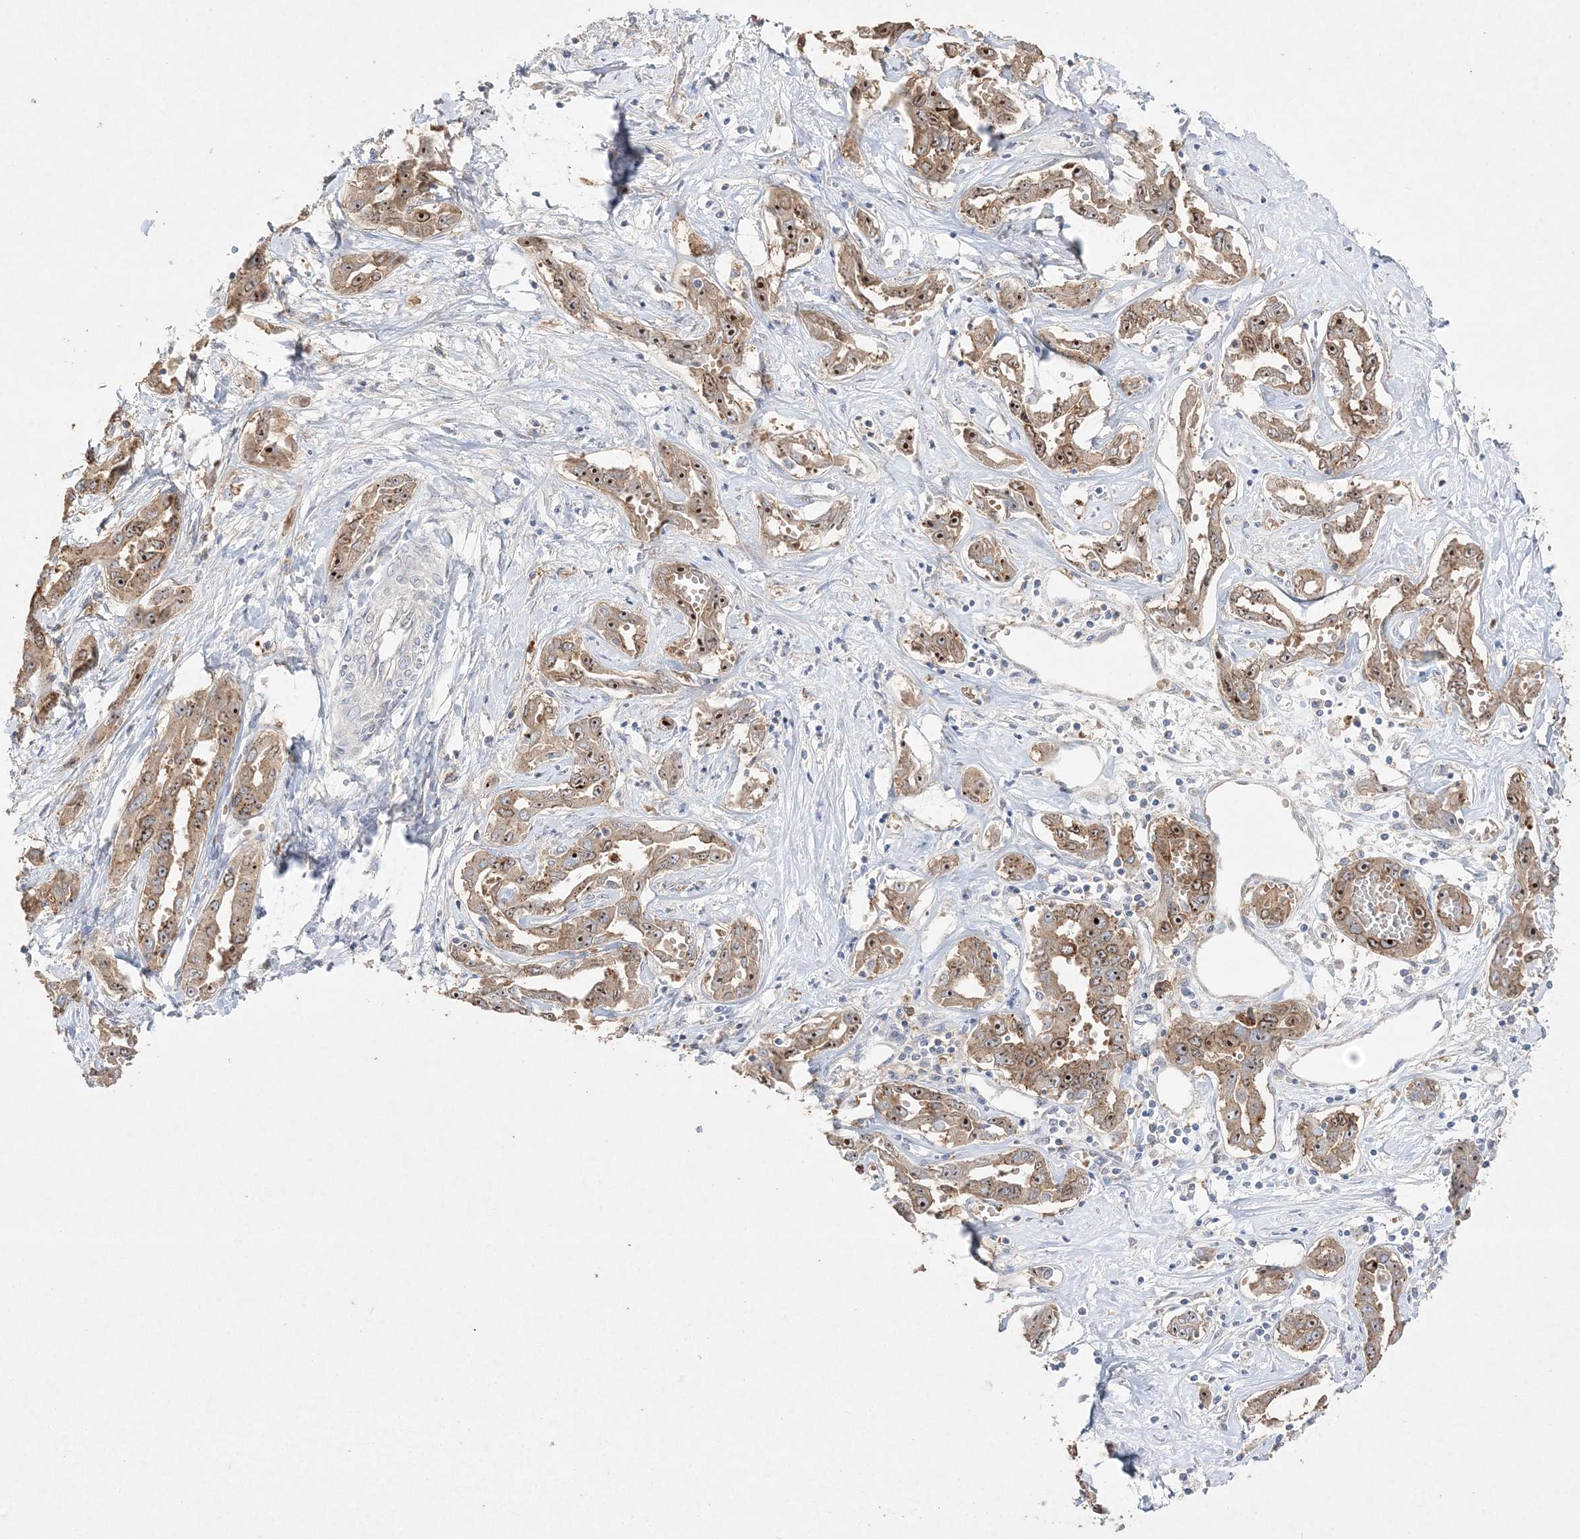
{"staining": {"intensity": "moderate", "quantity": ">75%", "location": "cytoplasmic/membranous,nuclear"}, "tissue": "liver cancer", "cell_type": "Tumor cells", "image_type": "cancer", "snomed": [{"axis": "morphology", "description": "Cholangiocarcinoma"}, {"axis": "topography", "description": "Liver"}], "caption": "Immunohistochemical staining of cholangiocarcinoma (liver) reveals medium levels of moderate cytoplasmic/membranous and nuclear expression in approximately >75% of tumor cells.", "gene": "NOP16", "patient": {"sex": "male", "age": 59}}